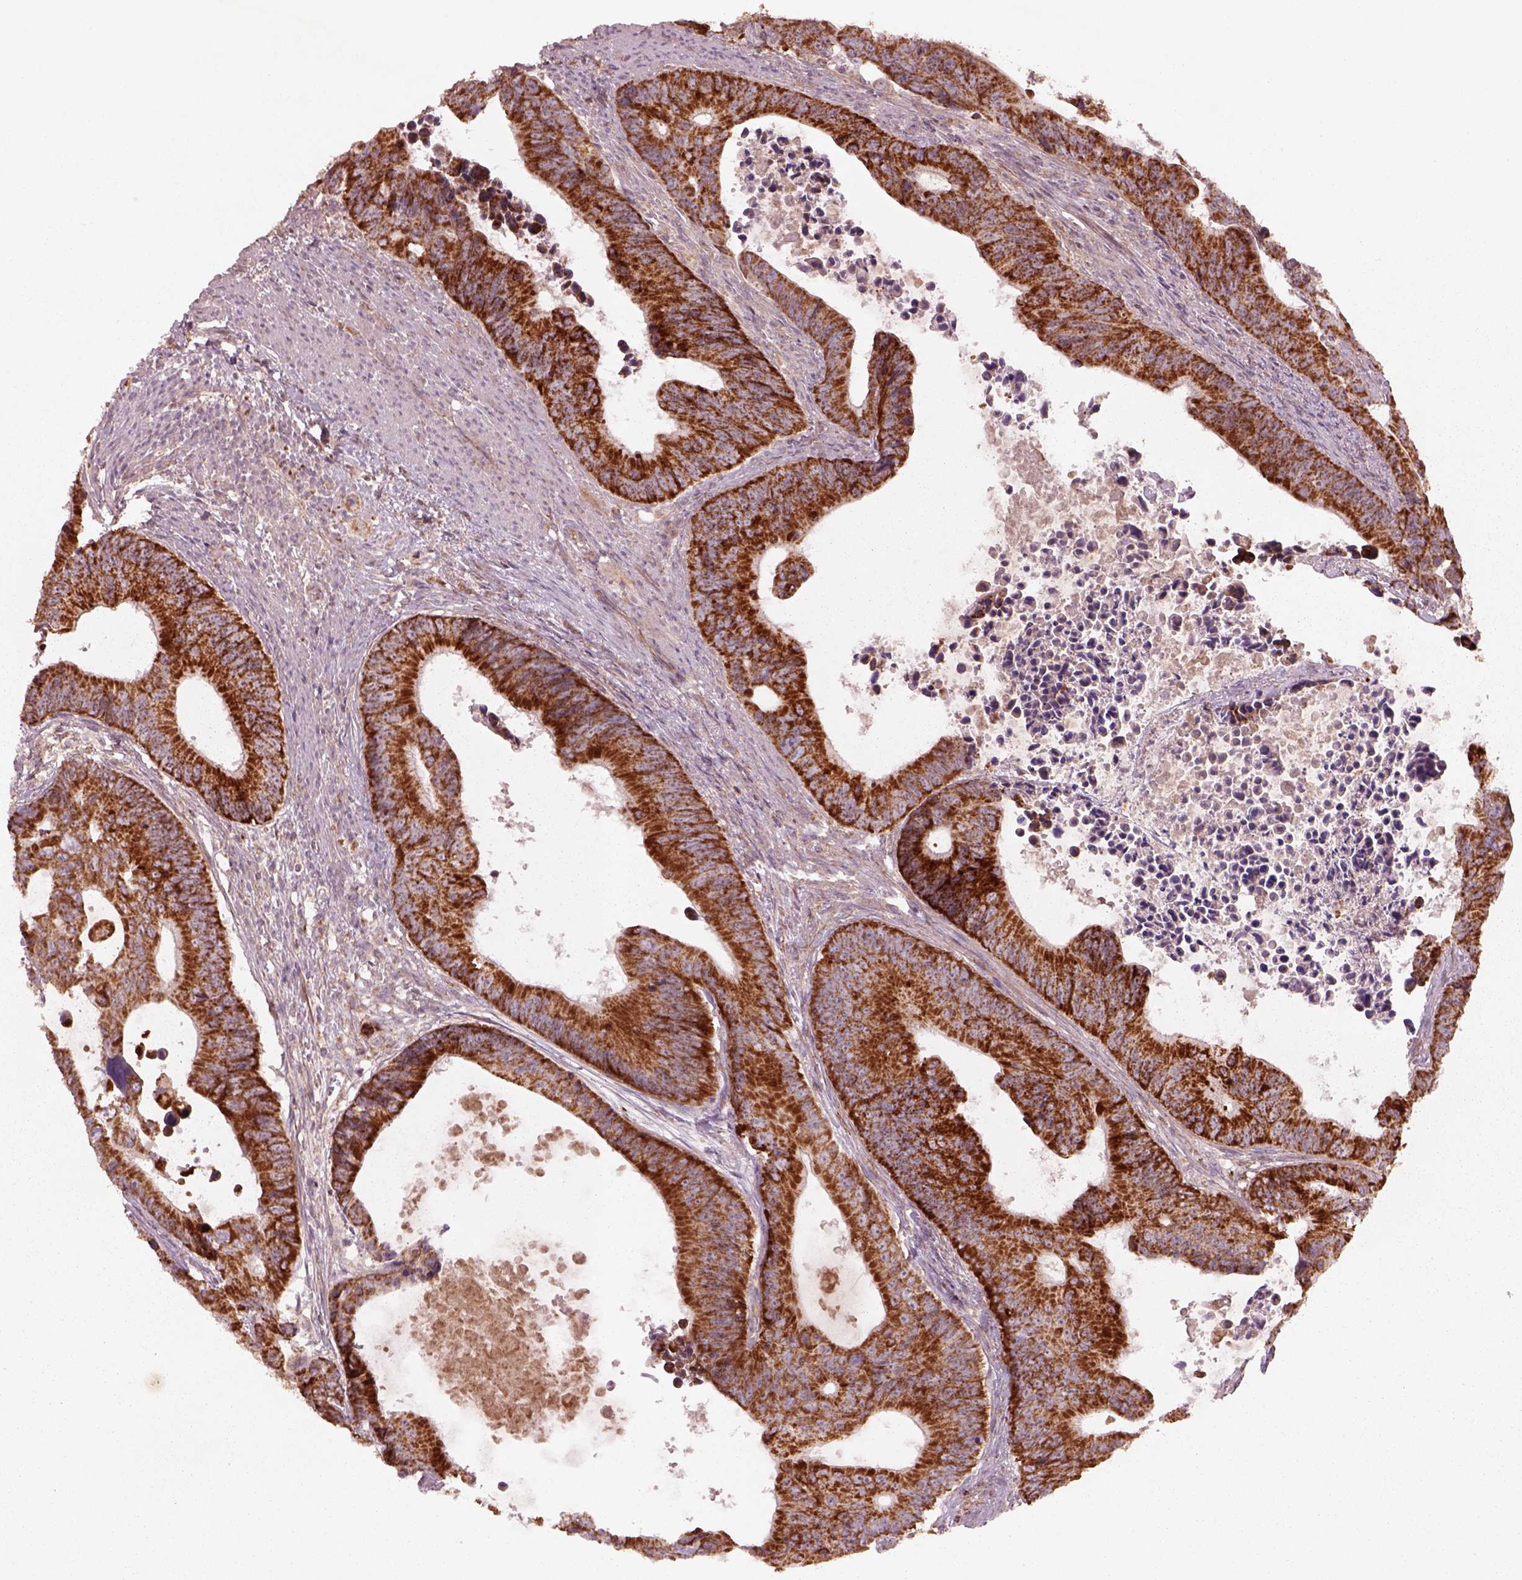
{"staining": {"intensity": "strong", "quantity": ">75%", "location": "cytoplasmic/membranous"}, "tissue": "colorectal cancer", "cell_type": "Tumor cells", "image_type": "cancer", "snomed": [{"axis": "morphology", "description": "Adenocarcinoma, NOS"}, {"axis": "topography", "description": "Colon"}], "caption": "An immunohistochemistry histopathology image of tumor tissue is shown. Protein staining in brown labels strong cytoplasmic/membranous positivity in colorectal cancer (adenocarcinoma) within tumor cells.", "gene": "SLC25A5", "patient": {"sex": "female", "age": 87}}